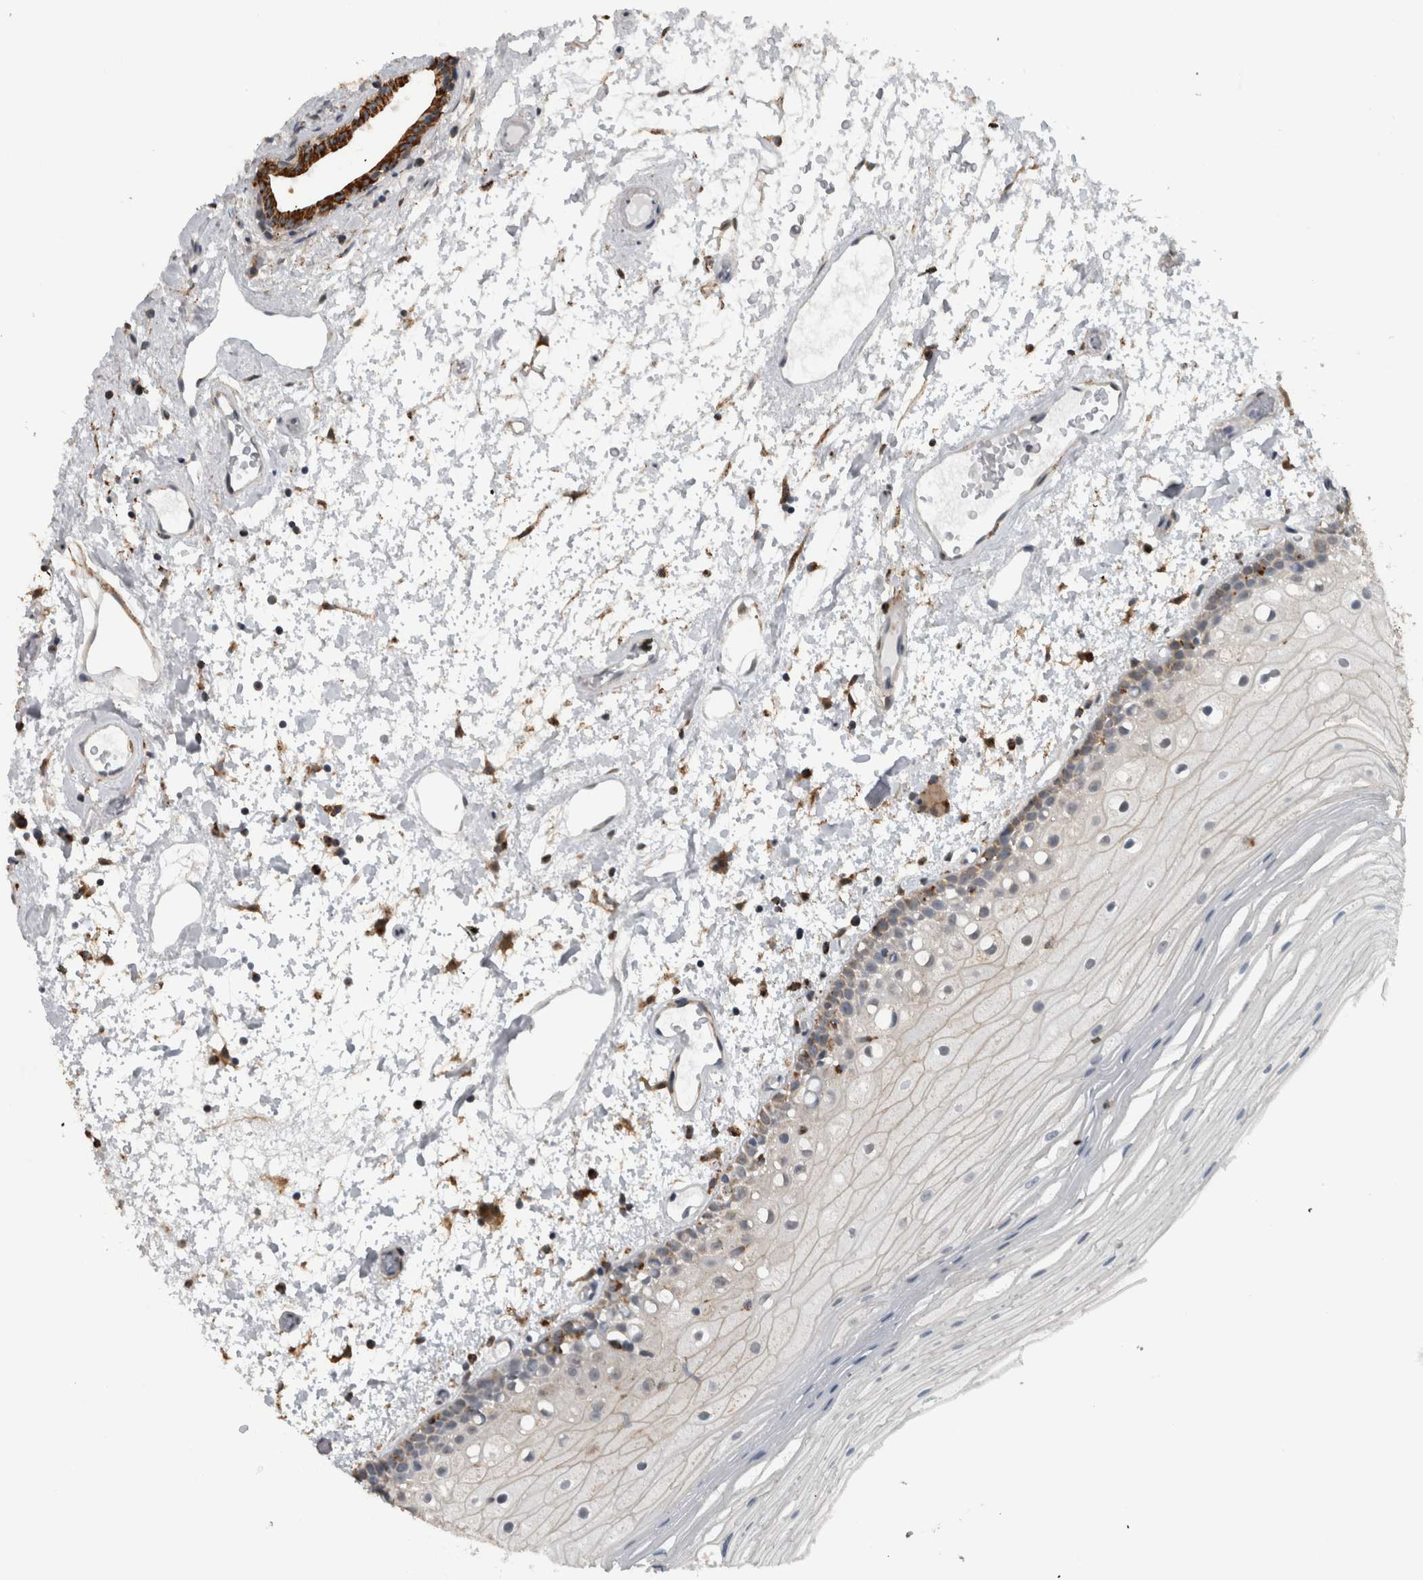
{"staining": {"intensity": "moderate", "quantity": "<25%", "location": "cytoplasmic/membranous"}, "tissue": "oral mucosa", "cell_type": "Squamous epithelial cells", "image_type": "normal", "snomed": [{"axis": "morphology", "description": "Normal tissue, NOS"}, {"axis": "topography", "description": "Oral tissue"}], "caption": "Immunohistochemistry (DAB (3,3'-diaminobenzidine)) staining of normal oral mucosa exhibits moderate cytoplasmic/membranous protein positivity in about <25% of squamous epithelial cells.", "gene": "ACSF2", "patient": {"sex": "male", "age": 52}}